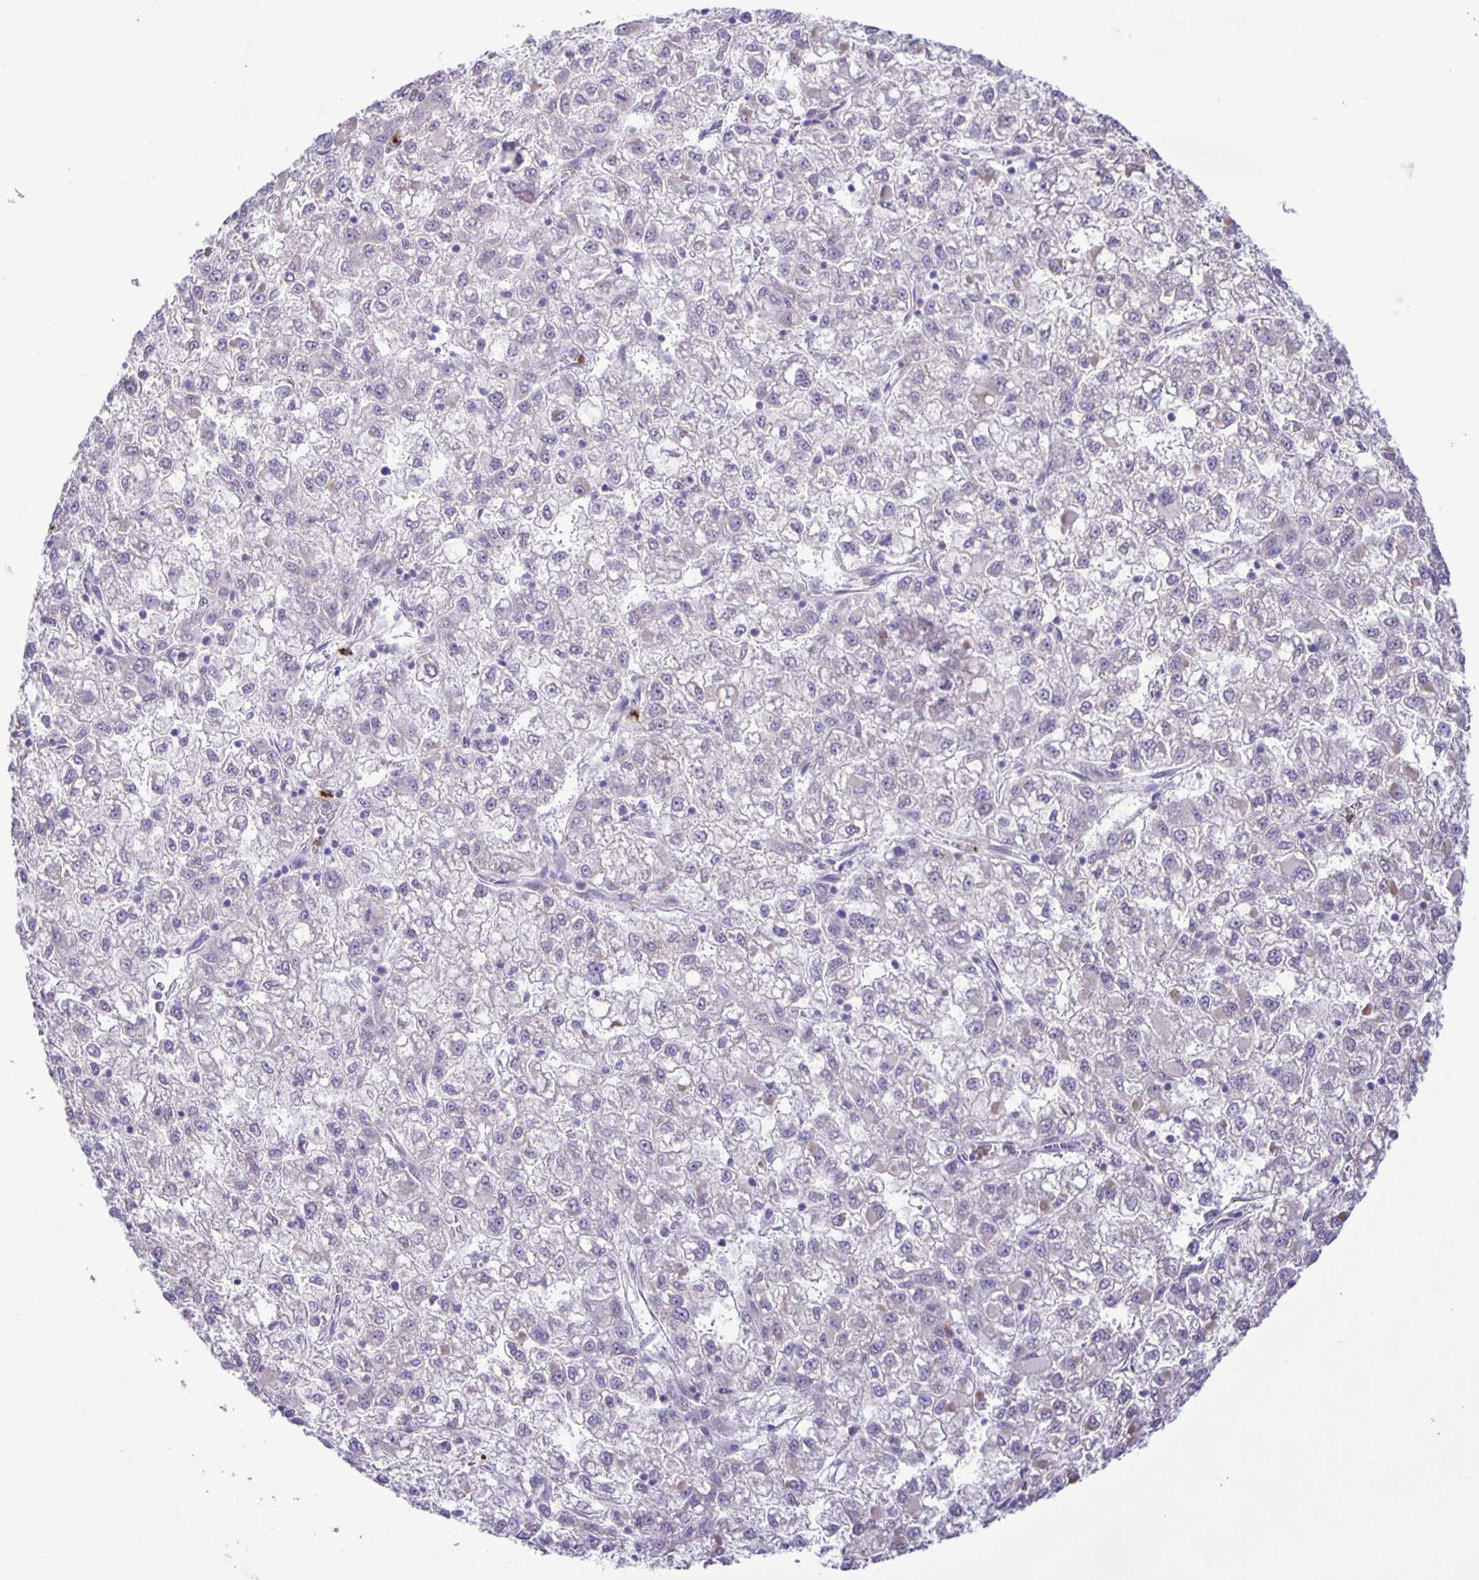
{"staining": {"intensity": "negative", "quantity": "none", "location": "none"}, "tissue": "liver cancer", "cell_type": "Tumor cells", "image_type": "cancer", "snomed": [{"axis": "morphology", "description": "Carcinoma, Hepatocellular, NOS"}, {"axis": "topography", "description": "Liver"}], "caption": "High magnification brightfield microscopy of liver hepatocellular carcinoma stained with DAB (brown) and counterstained with hematoxylin (blue): tumor cells show no significant positivity. (DAB immunohistochemistry with hematoxylin counter stain).", "gene": "ADCK1", "patient": {"sex": "male", "age": 40}}